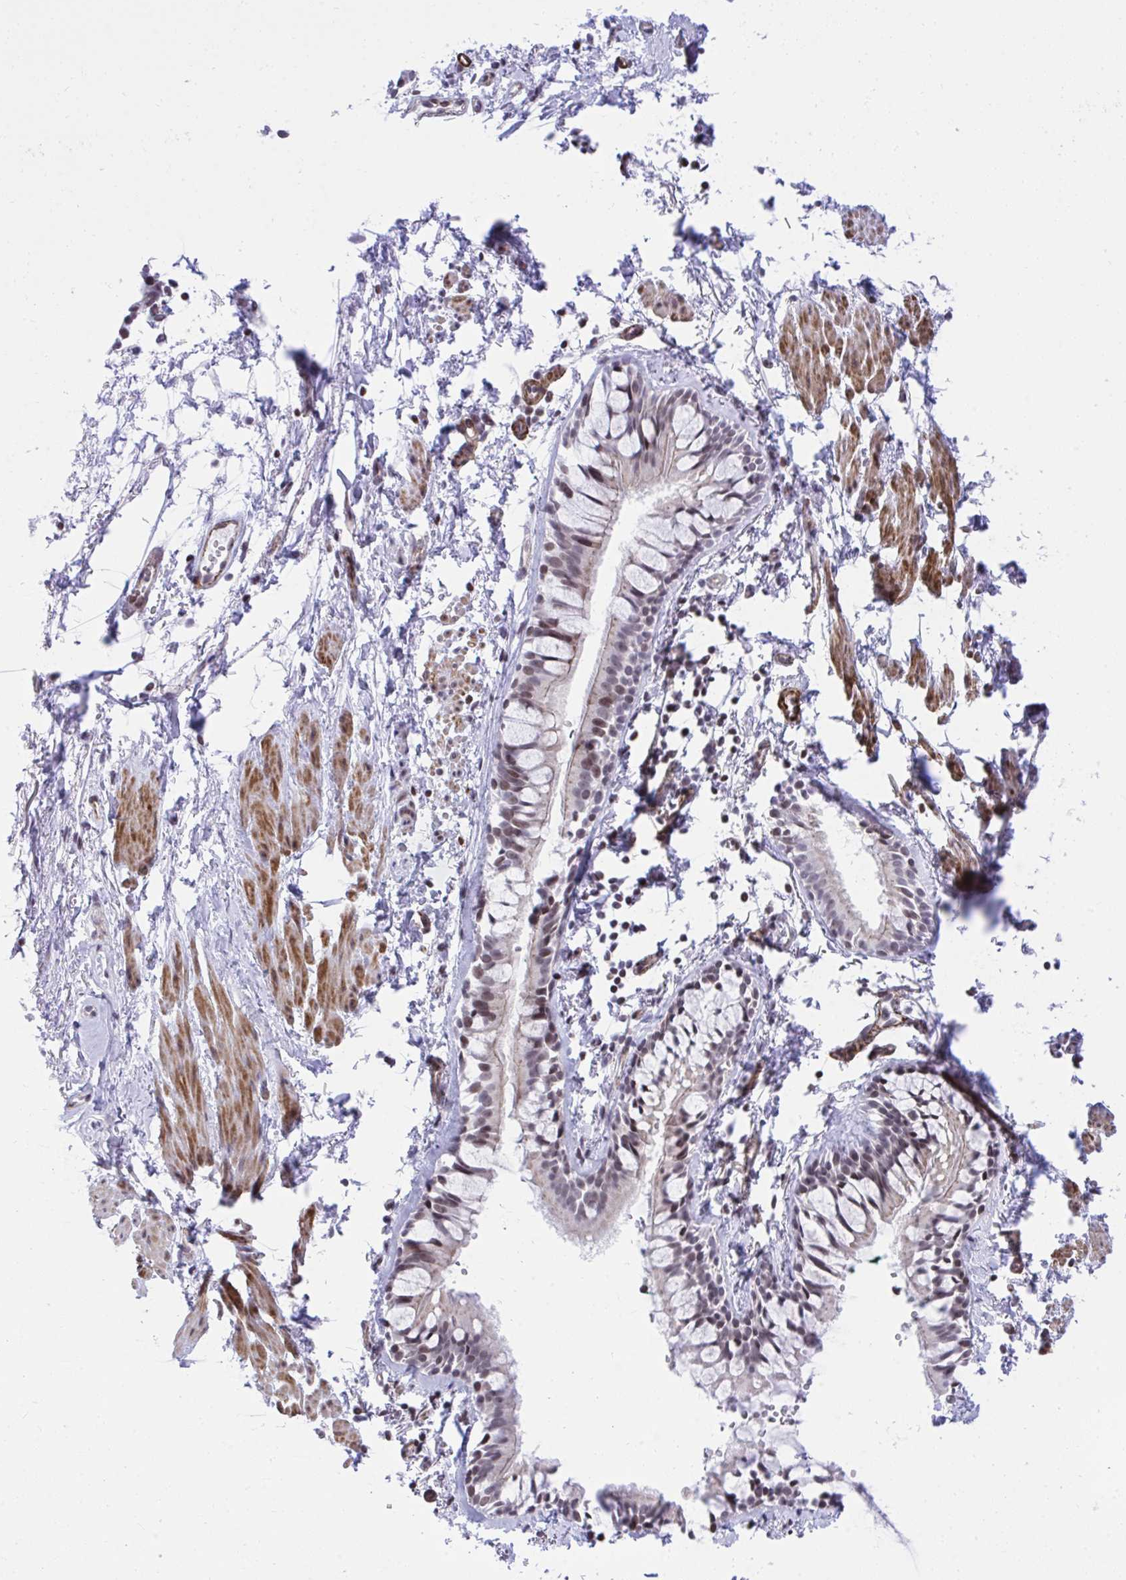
{"staining": {"intensity": "moderate", "quantity": "25%-75%", "location": "nuclear"}, "tissue": "bronchus", "cell_type": "Respiratory epithelial cells", "image_type": "normal", "snomed": [{"axis": "morphology", "description": "Normal tissue, NOS"}, {"axis": "topography", "description": "Cartilage tissue"}, {"axis": "topography", "description": "Bronchus"}, {"axis": "topography", "description": "Peripheral nerve tissue"}], "caption": "Immunohistochemical staining of benign bronchus shows medium levels of moderate nuclear positivity in approximately 25%-75% of respiratory epithelial cells.", "gene": "KCNN4", "patient": {"sex": "female", "age": 59}}